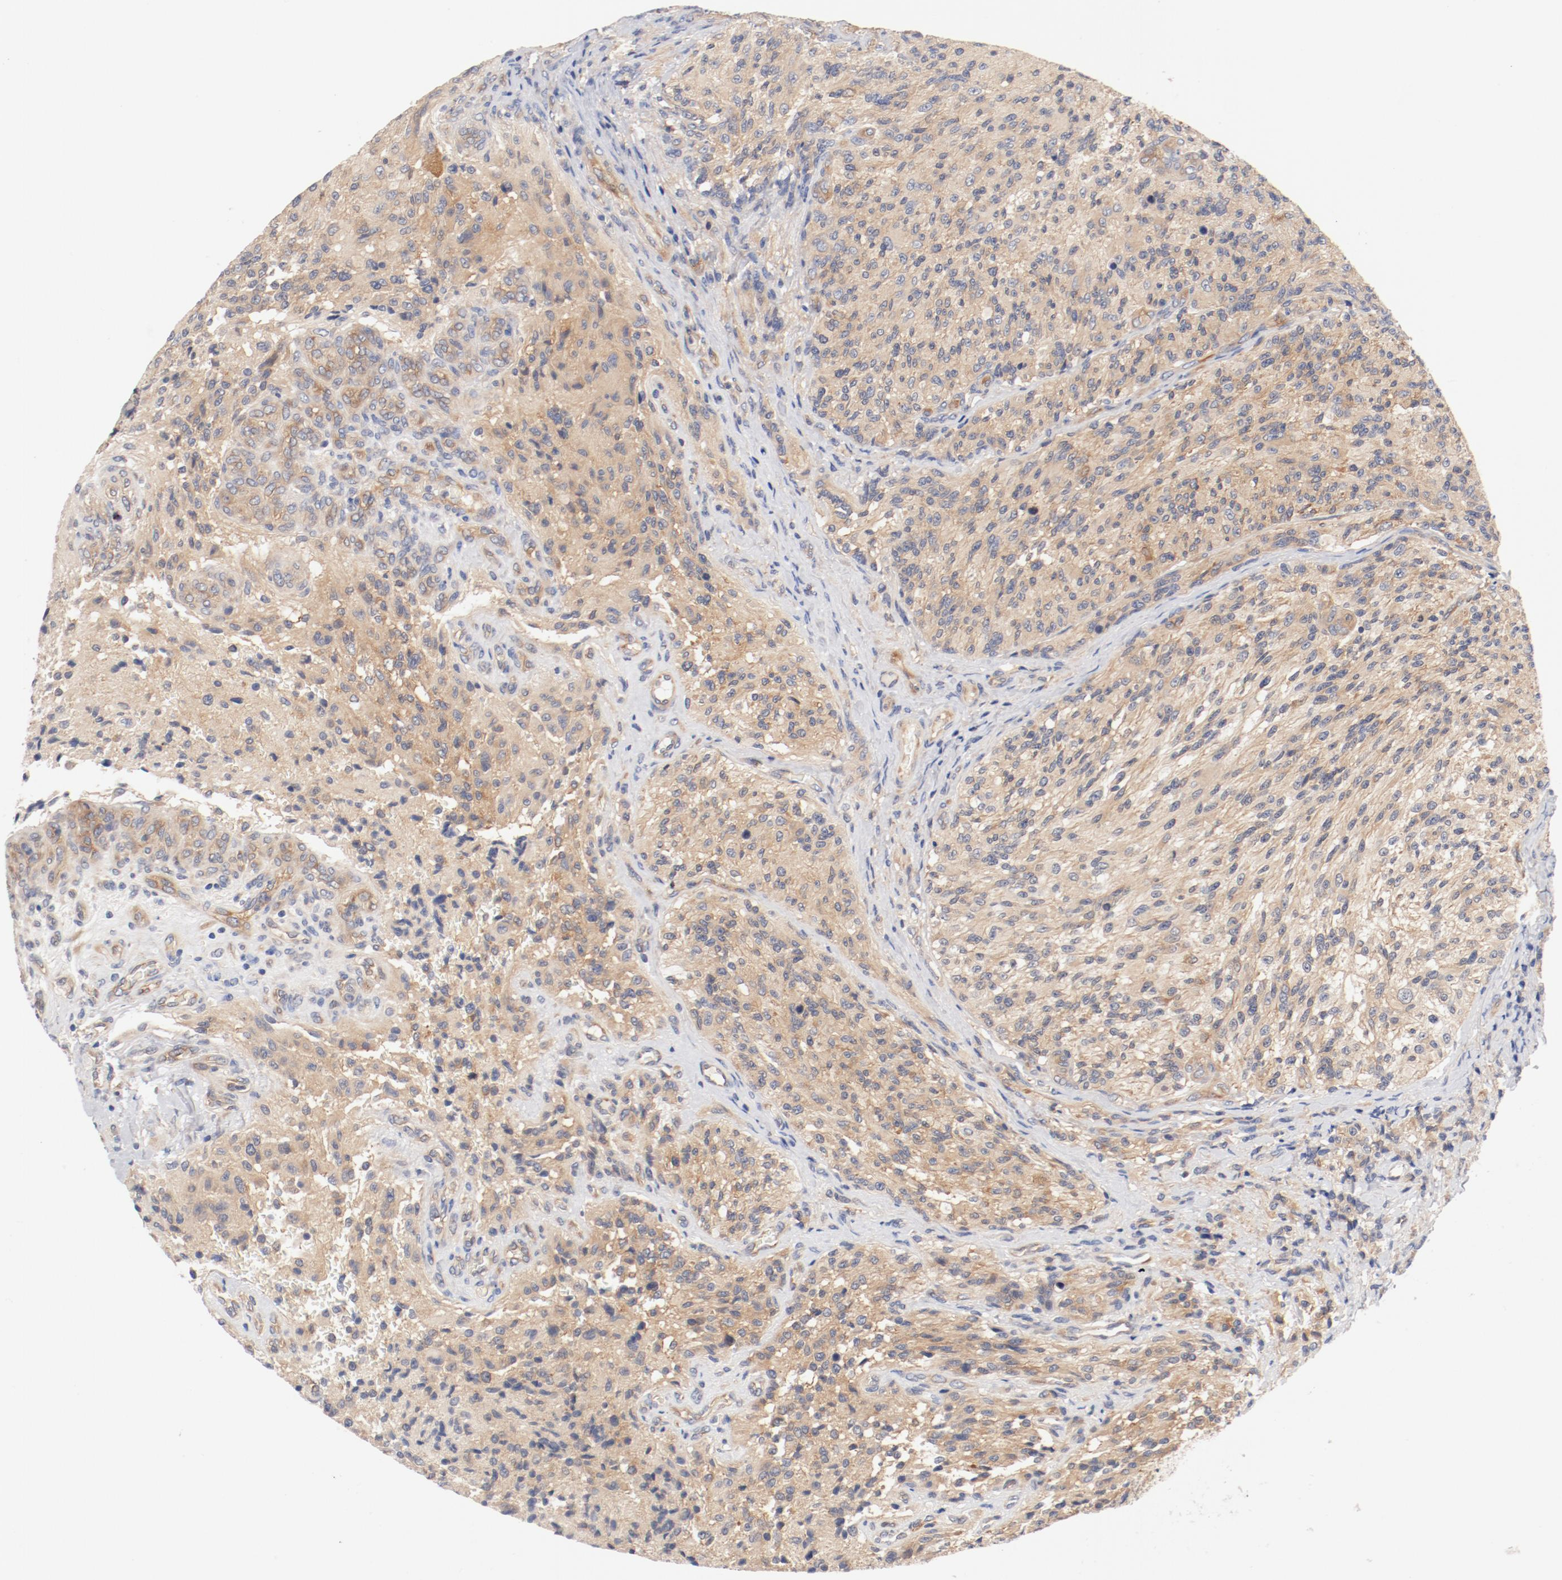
{"staining": {"intensity": "moderate", "quantity": ">75%", "location": "cytoplasmic/membranous"}, "tissue": "glioma", "cell_type": "Tumor cells", "image_type": "cancer", "snomed": [{"axis": "morphology", "description": "Normal tissue, NOS"}, {"axis": "morphology", "description": "Glioma, malignant, High grade"}, {"axis": "topography", "description": "Cerebral cortex"}], "caption": "A photomicrograph of glioma stained for a protein reveals moderate cytoplasmic/membranous brown staining in tumor cells.", "gene": "DYNC1H1", "patient": {"sex": "male", "age": 56}}